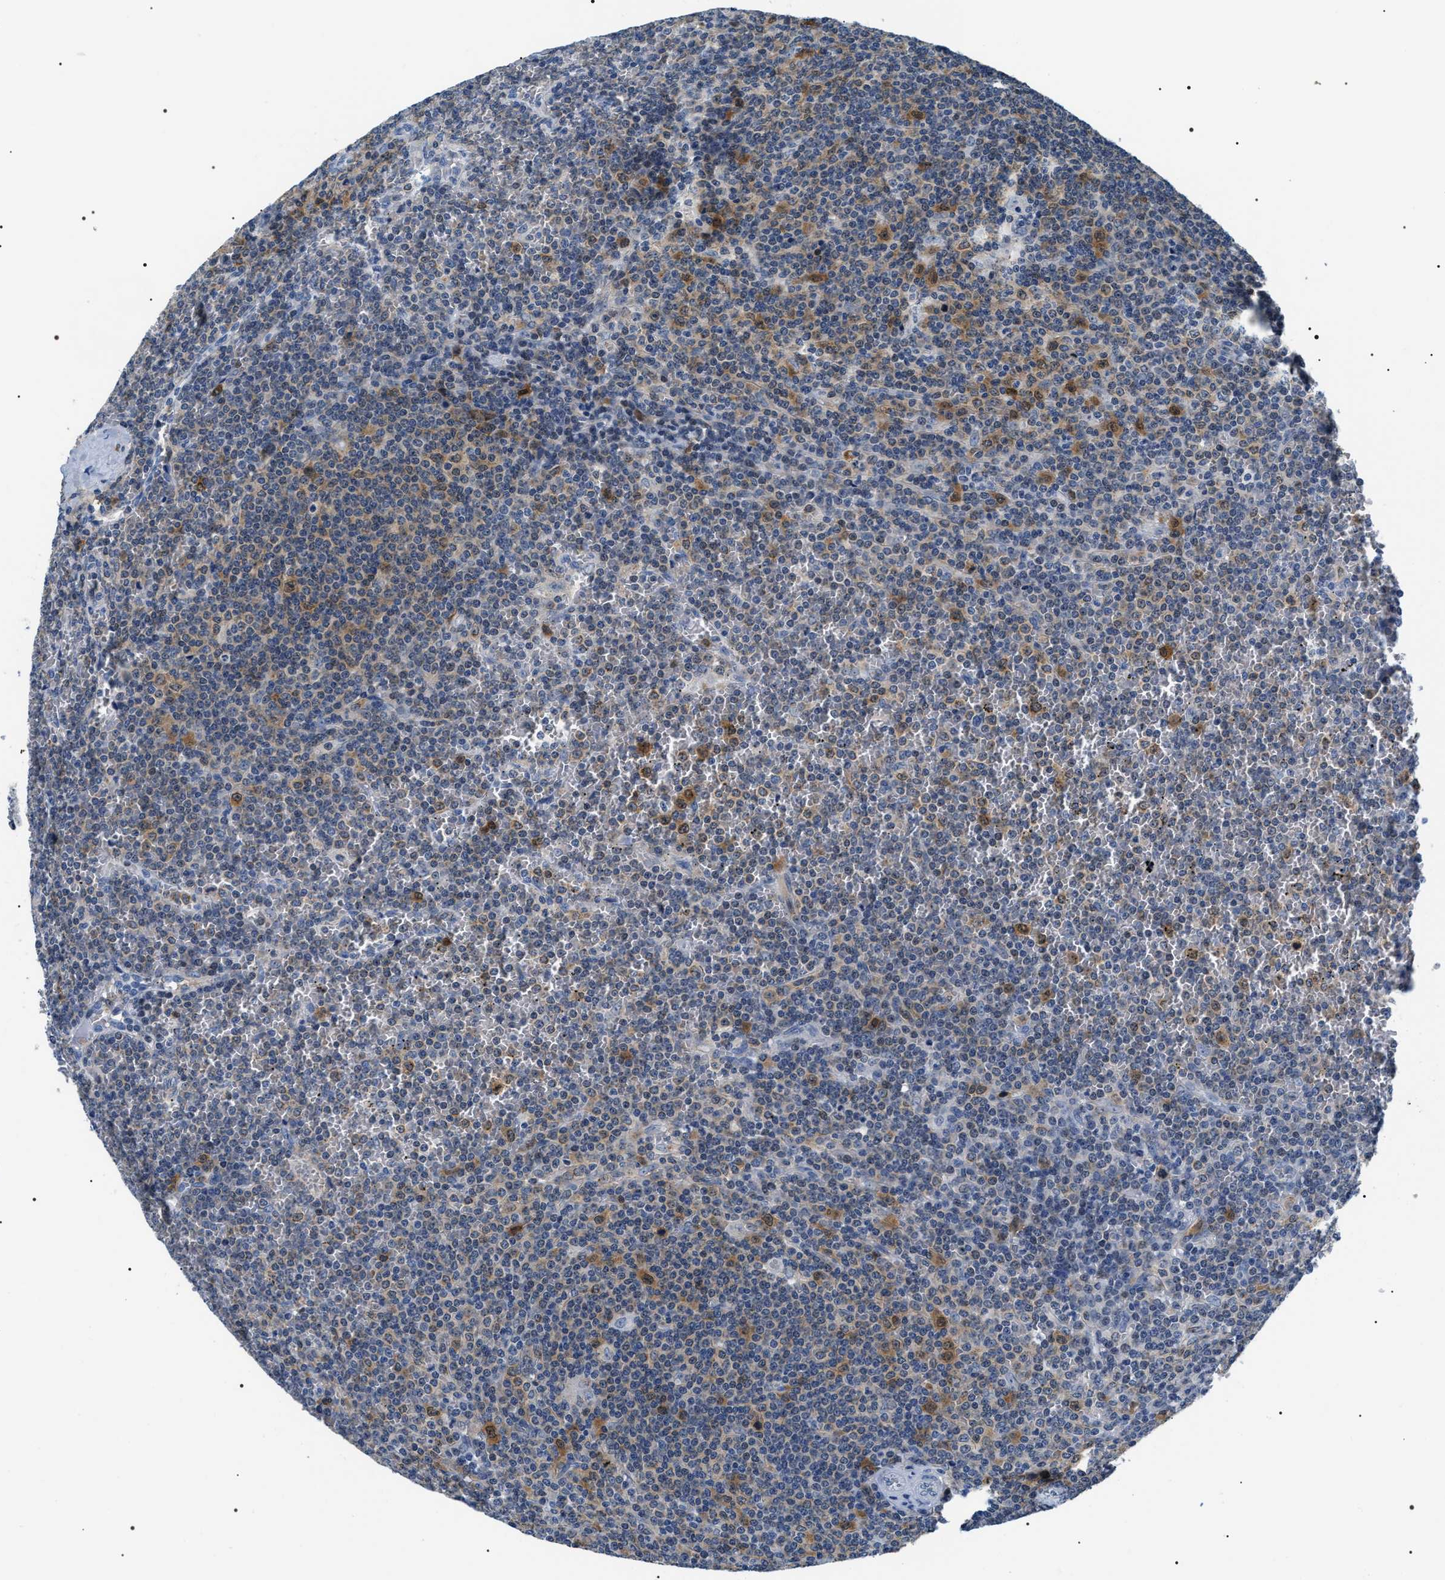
{"staining": {"intensity": "moderate", "quantity": "<25%", "location": "cytoplasmic/membranous,nuclear"}, "tissue": "lymphoma", "cell_type": "Tumor cells", "image_type": "cancer", "snomed": [{"axis": "morphology", "description": "Malignant lymphoma, non-Hodgkin's type, Low grade"}, {"axis": "topography", "description": "Spleen"}], "caption": "The image displays a brown stain indicating the presence of a protein in the cytoplasmic/membranous and nuclear of tumor cells in lymphoma.", "gene": "BAG2", "patient": {"sex": "female", "age": 19}}